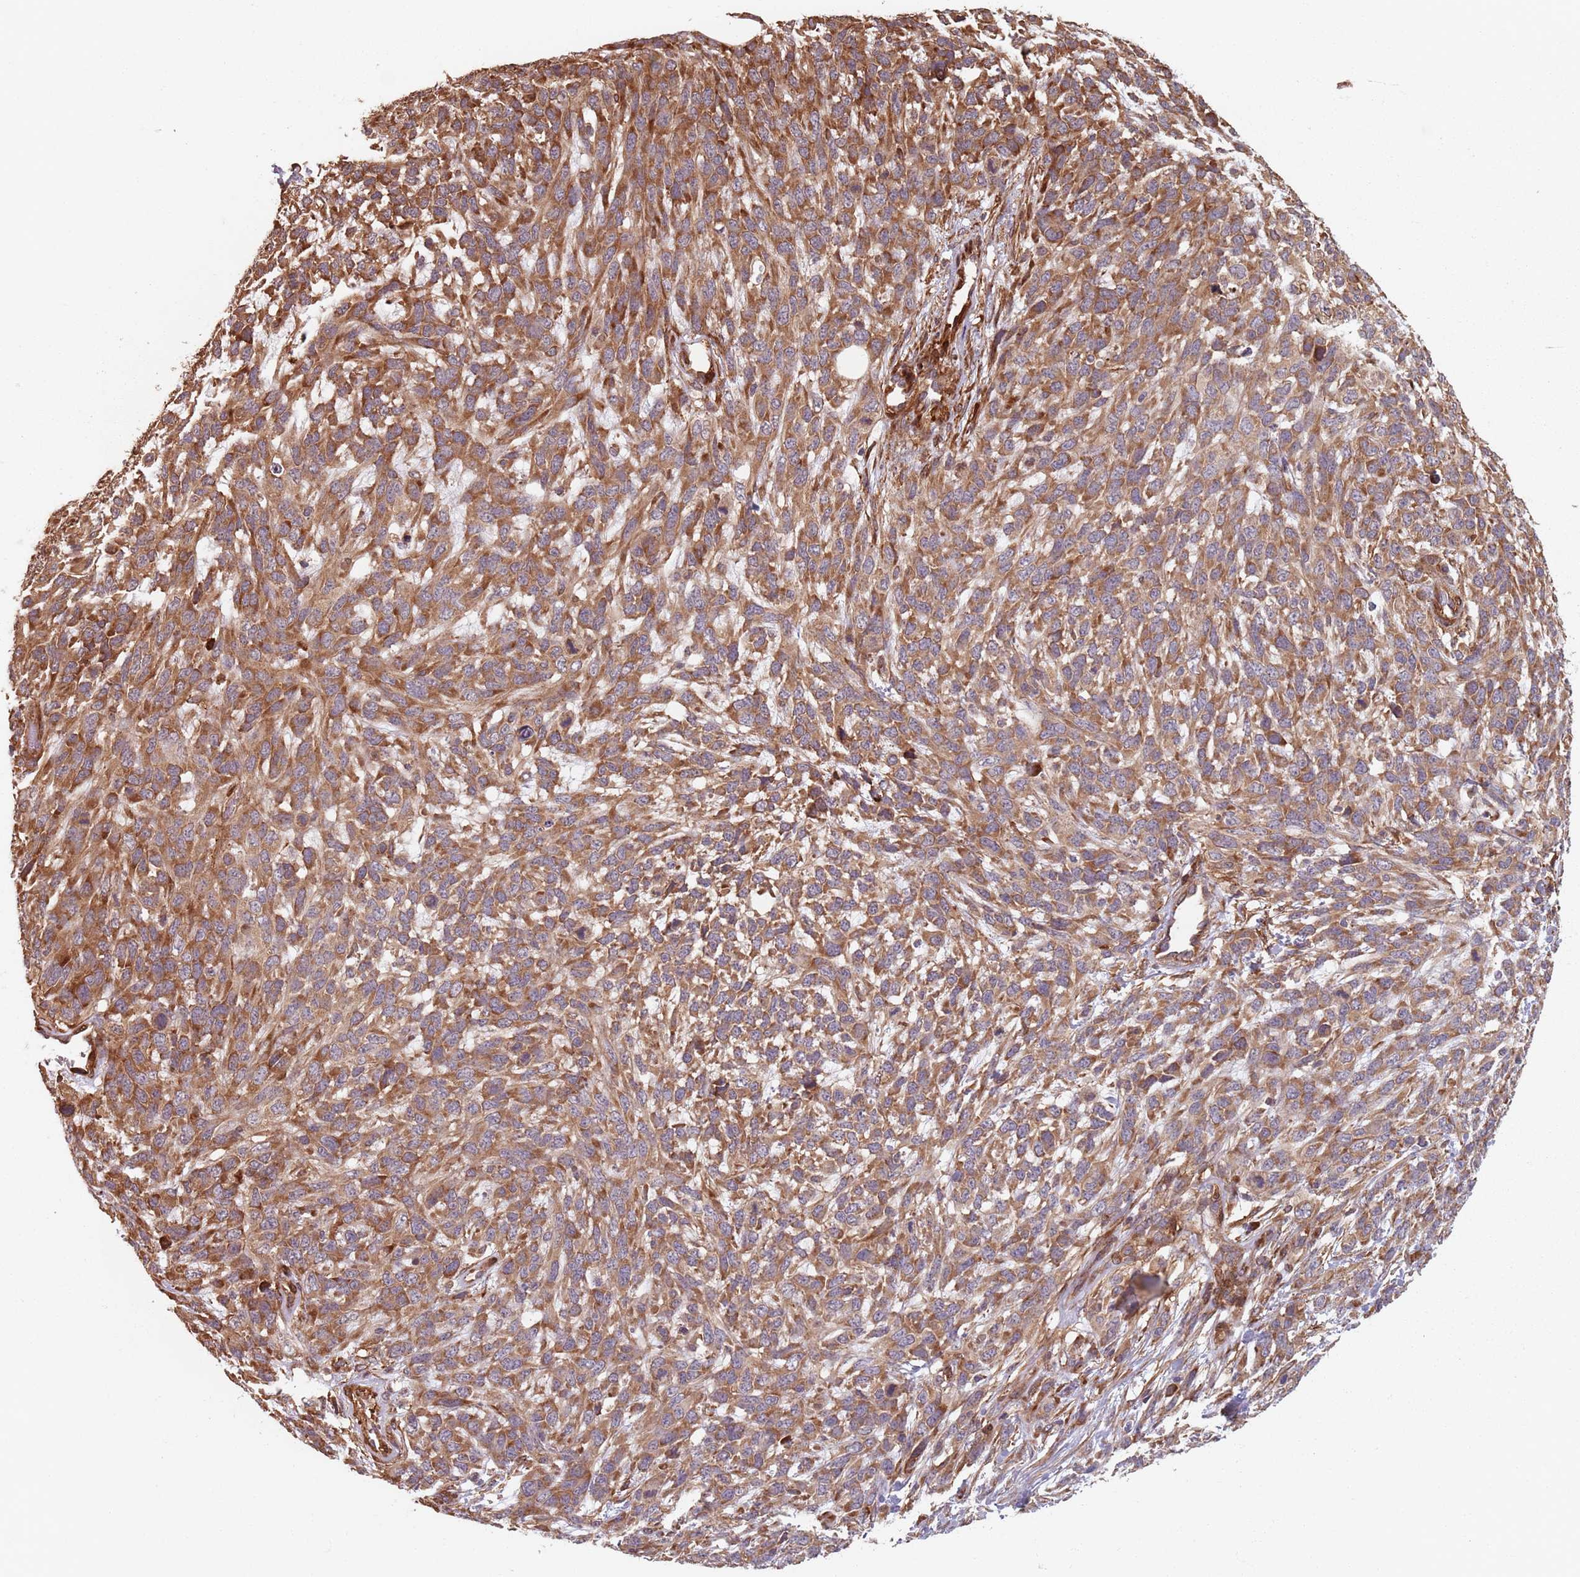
{"staining": {"intensity": "moderate", "quantity": ">75%", "location": "cytoplasmic/membranous"}, "tissue": "melanoma", "cell_type": "Tumor cells", "image_type": "cancer", "snomed": [{"axis": "morphology", "description": "Normal morphology"}, {"axis": "morphology", "description": "Malignant melanoma, NOS"}, {"axis": "topography", "description": "Skin"}], "caption": "DAB (3,3'-diaminobenzidine) immunohistochemical staining of melanoma displays moderate cytoplasmic/membranous protein expression in approximately >75% of tumor cells.", "gene": "NOTCH3", "patient": {"sex": "female", "age": 72}}